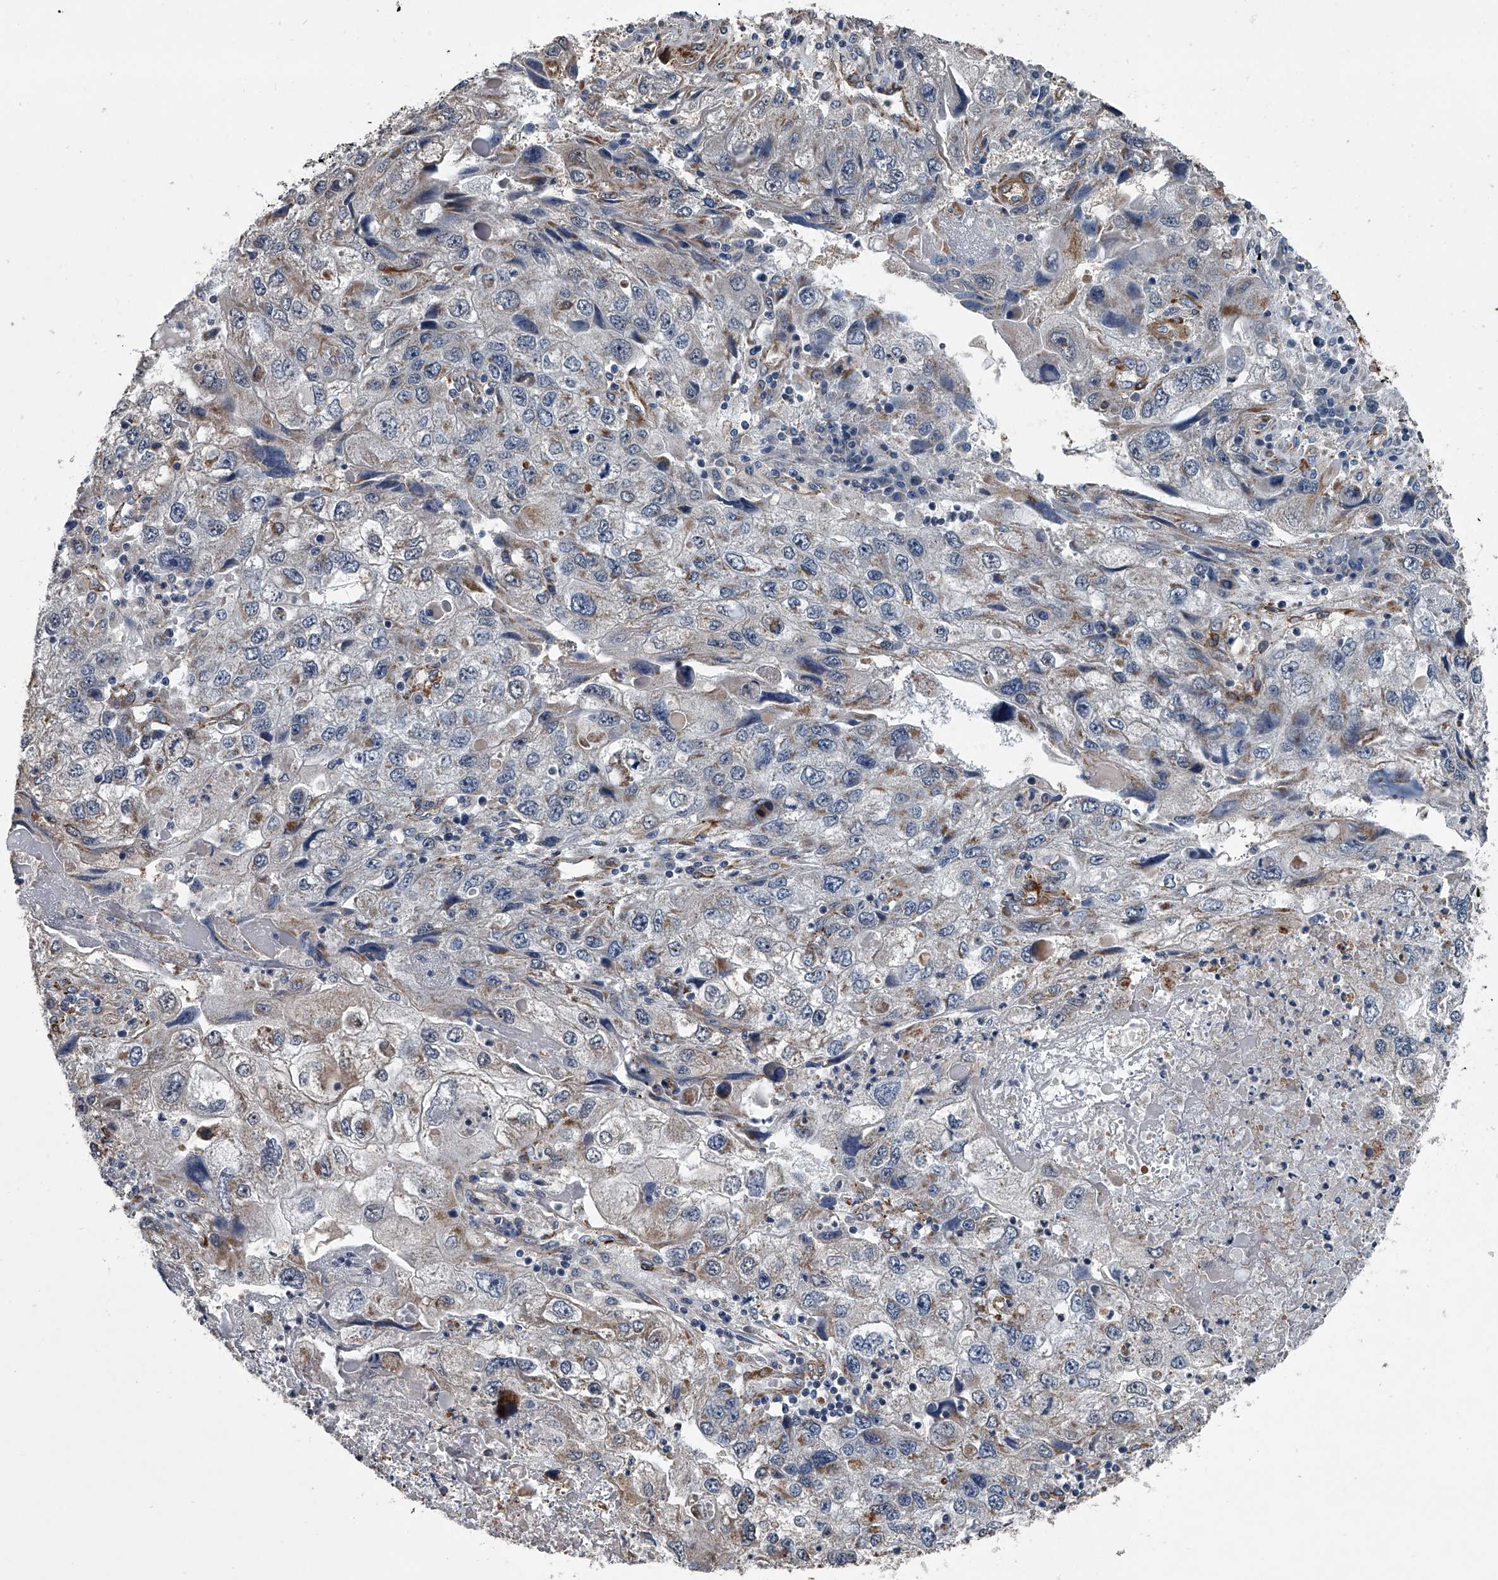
{"staining": {"intensity": "weak", "quantity": "<25%", "location": "cytoplasmic/membranous"}, "tissue": "endometrial cancer", "cell_type": "Tumor cells", "image_type": "cancer", "snomed": [{"axis": "morphology", "description": "Adenocarcinoma, NOS"}, {"axis": "topography", "description": "Endometrium"}], "caption": "Tumor cells show no significant protein staining in endometrial cancer.", "gene": "LDLRAD2", "patient": {"sex": "female", "age": 49}}